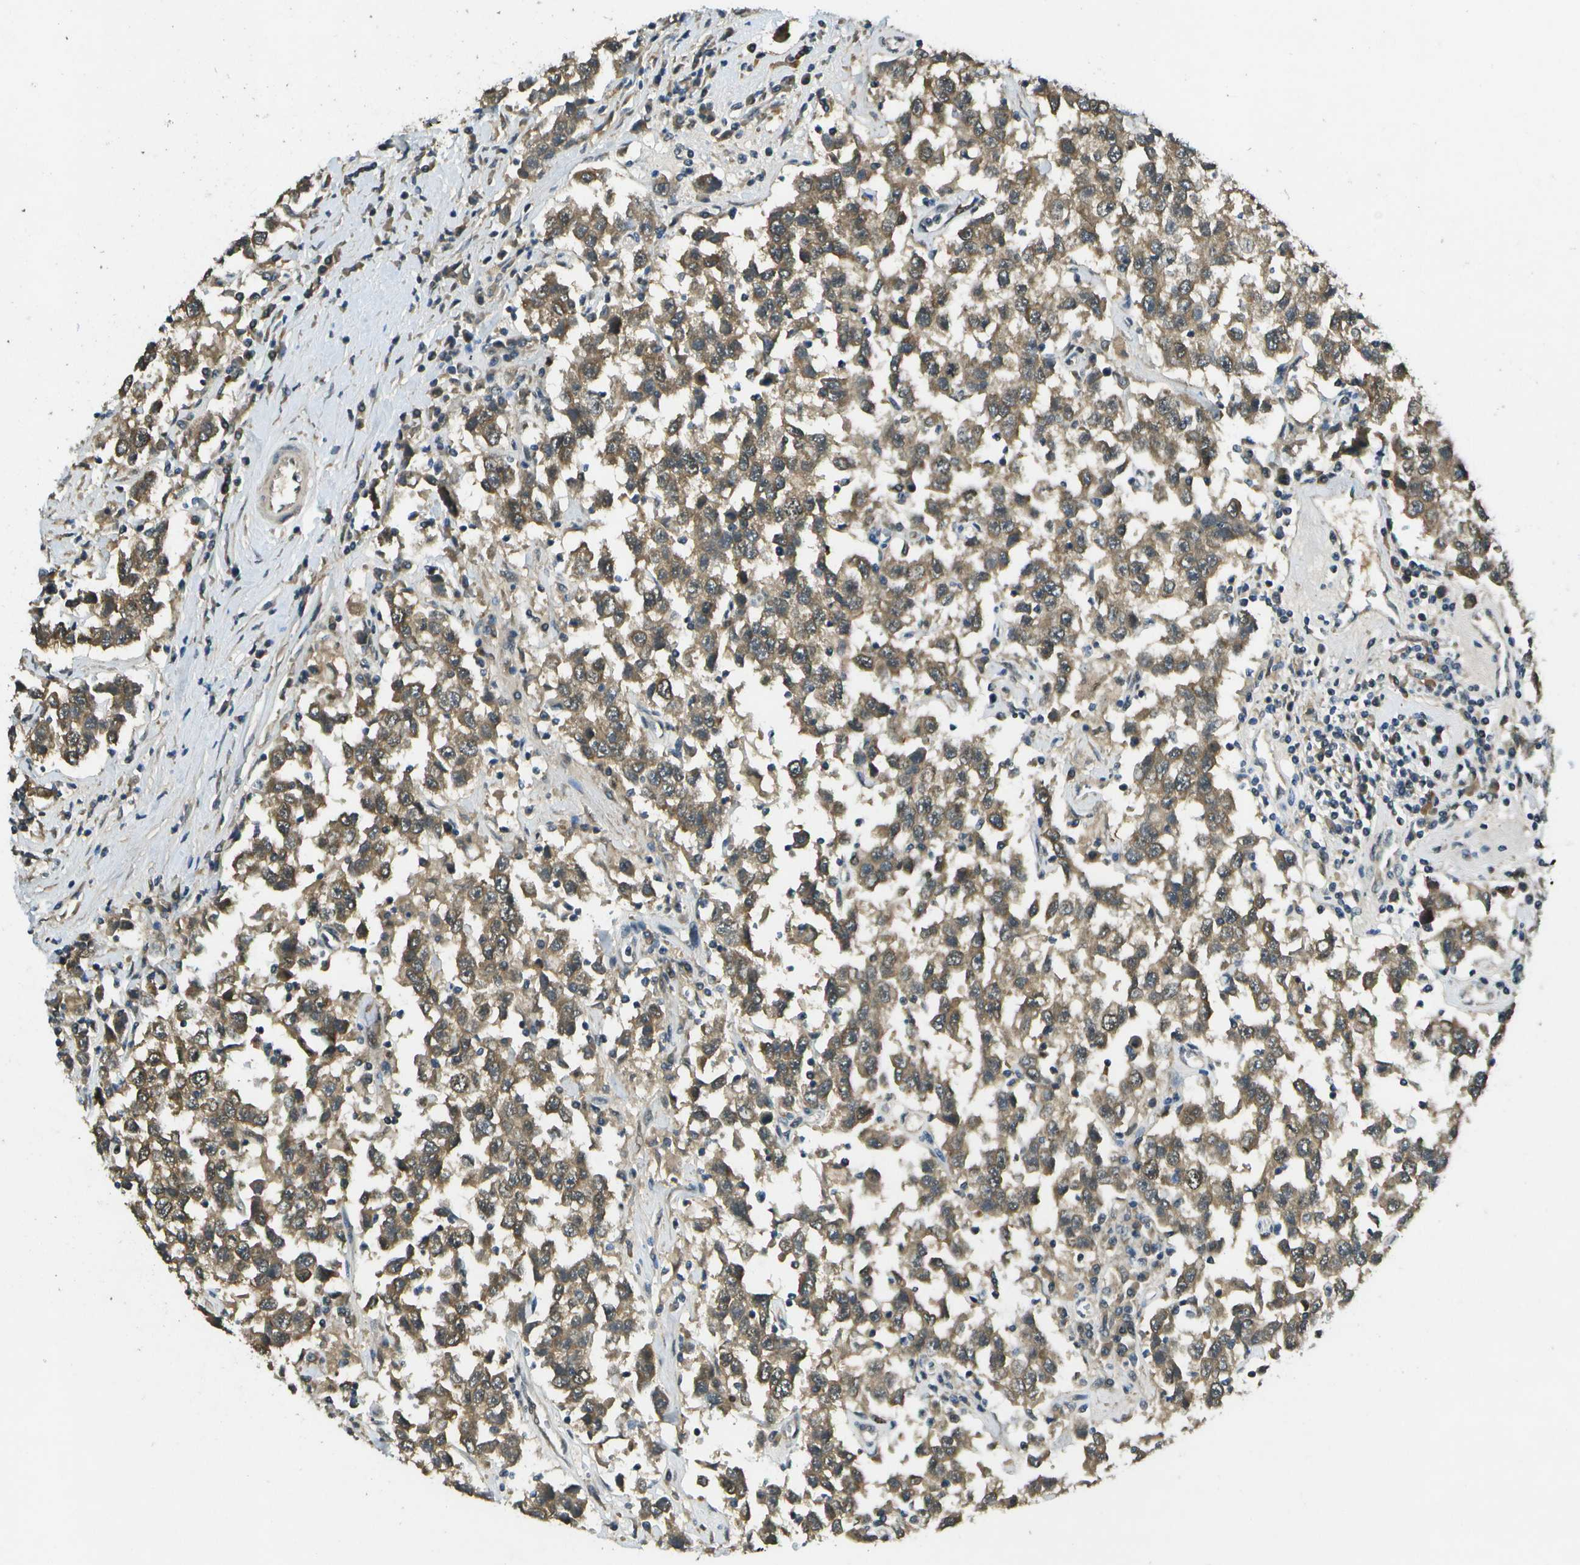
{"staining": {"intensity": "moderate", "quantity": ">75%", "location": "cytoplasmic/membranous"}, "tissue": "testis cancer", "cell_type": "Tumor cells", "image_type": "cancer", "snomed": [{"axis": "morphology", "description": "Seminoma, NOS"}, {"axis": "topography", "description": "Testis"}], "caption": "This histopathology image displays IHC staining of testis seminoma, with medium moderate cytoplasmic/membranous positivity in approximately >75% of tumor cells.", "gene": "GANC", "patient": {"sex": "male", "age": 41}}